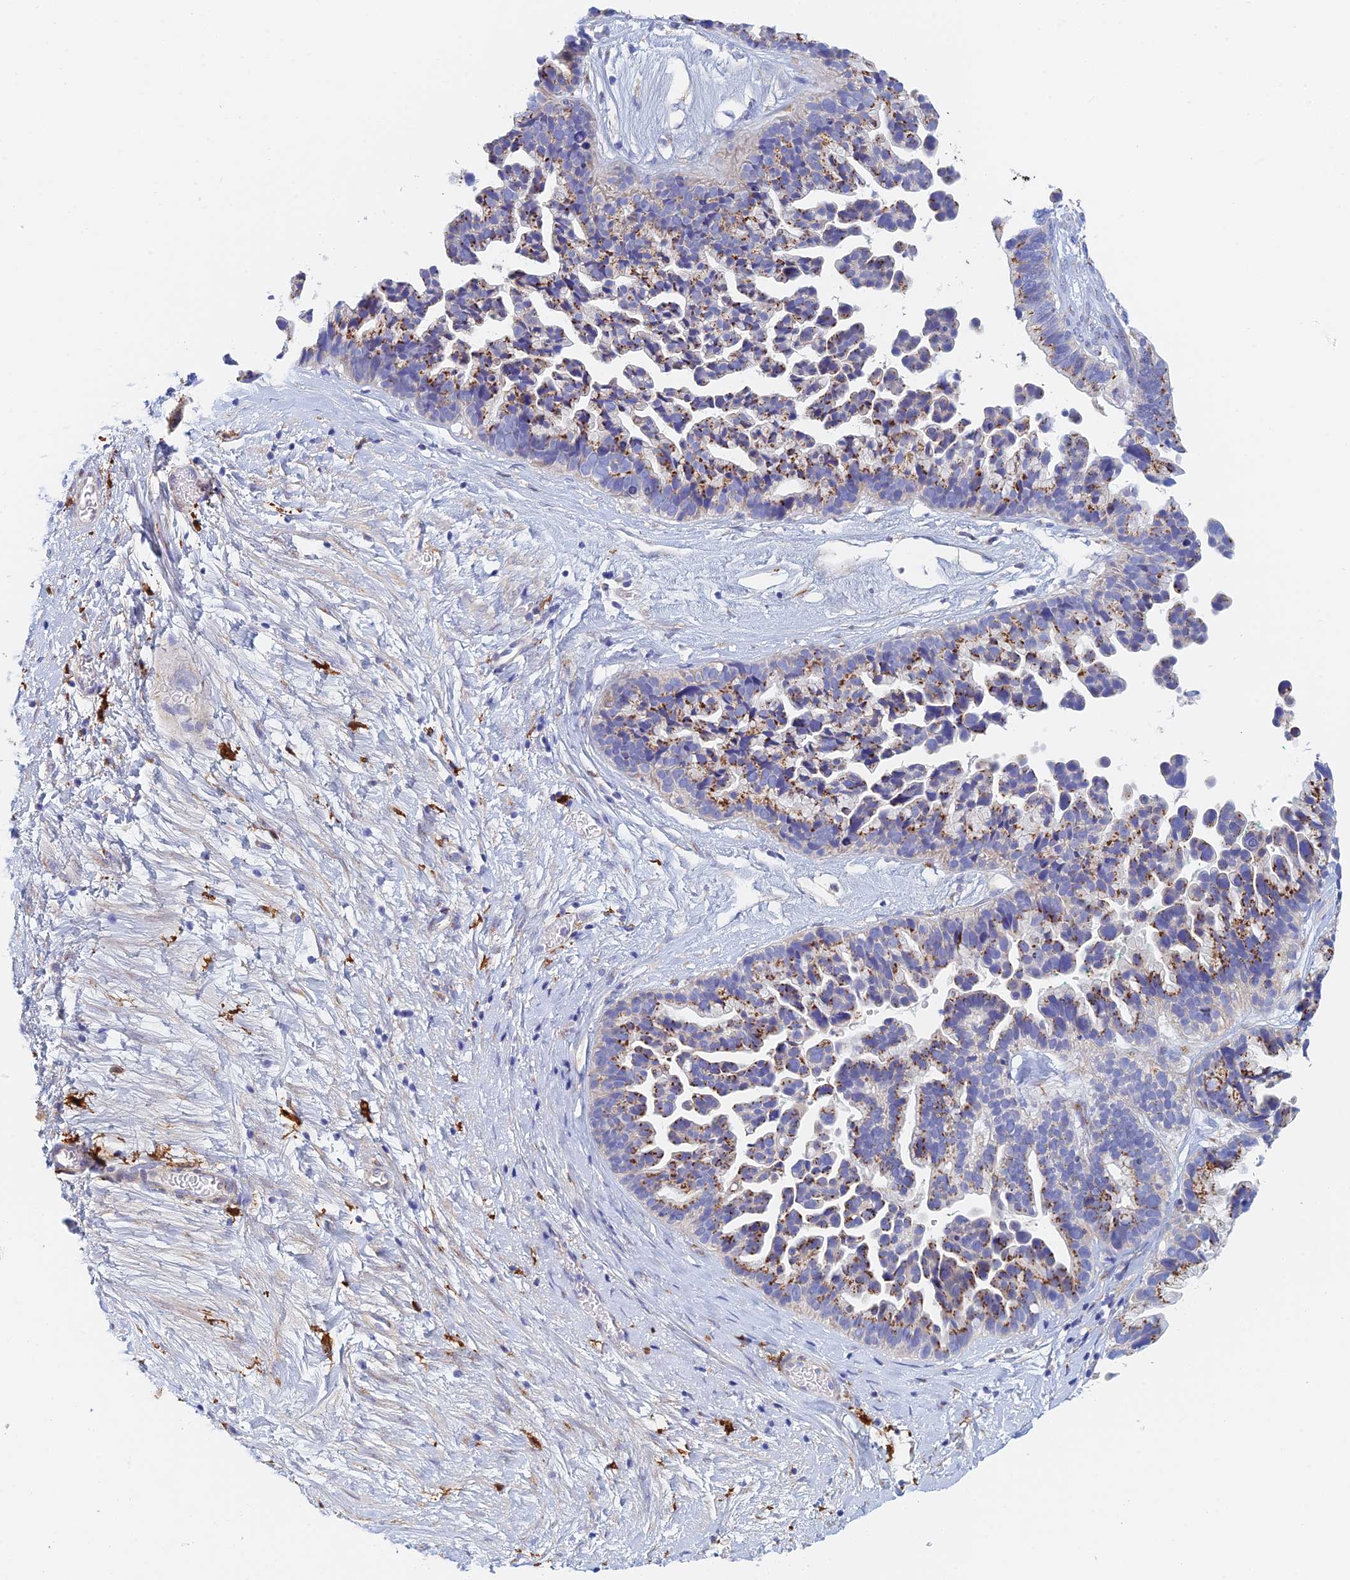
{"staining": {"intensity": "strong", "quantity": "25%-75%", "location": "cytoplasmic/membranous"}, "tissue": "ovarian cancer", "cell_type": "Tumor cells", "image_type": "cancer", "snomed": [{"axis": "morphology", "description": "Cystadenocarcinoma, serous, NOS"}, {"axis": "topography", "description": "Ovary"}], "caption": "Immunohistochemical staining of human ovarian serous cystadenocarcinoma exhibits high levels of strong cytoplasmic/membranous positivity in about 25%-75% of tumor cells.", "gene": "SLC24A3", "patient": {"sex": "female", "age": 56}}